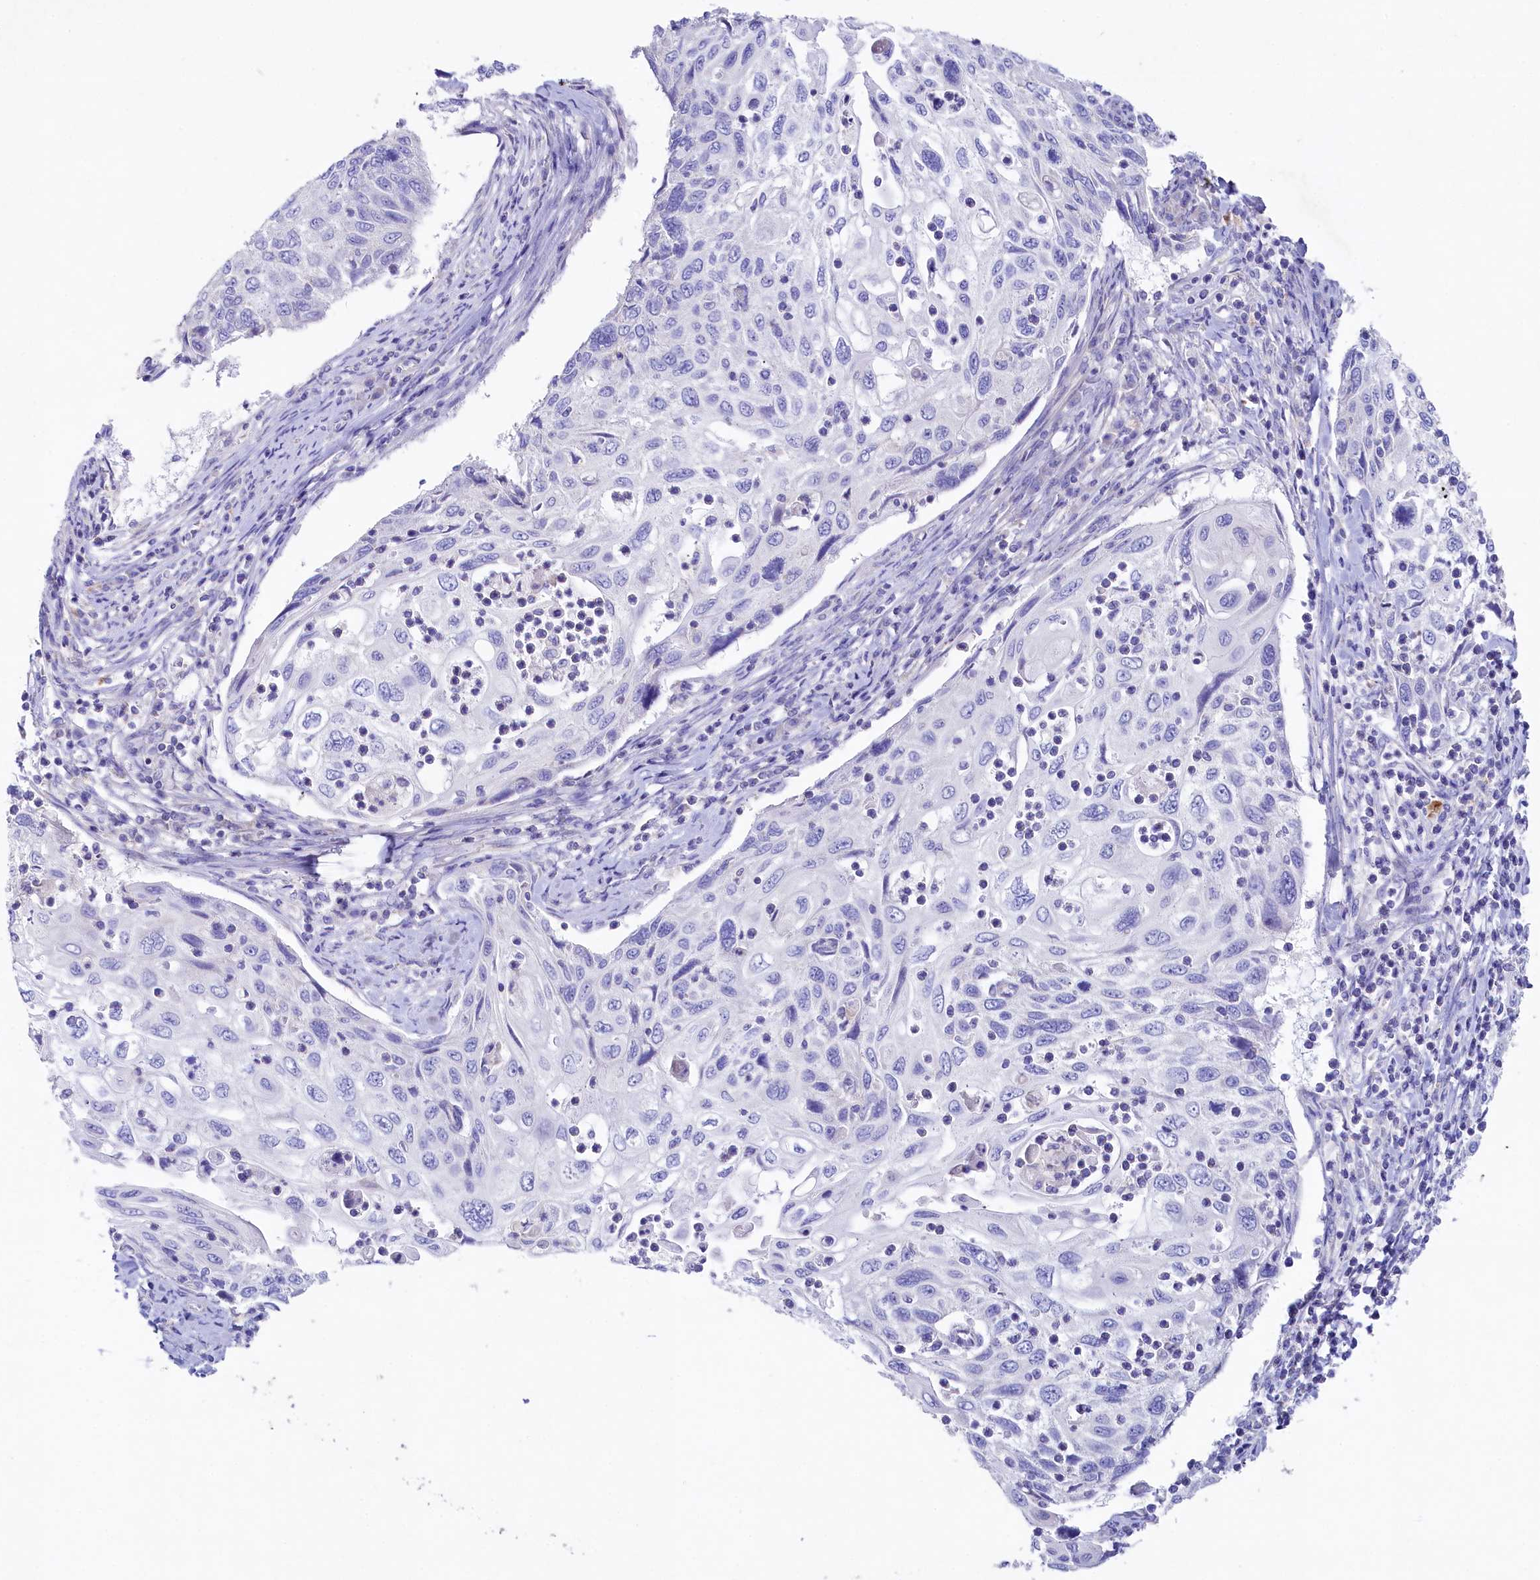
{"staining": {"intensity": "negative", "quantity": "none", "location": "none"}, "tissue": "cervical cancer", "cell_type": "Tumor cells", "image_type": "cancer", "snomed": [{"axis": "morphology", "description": "Squamous cell carcinoma, NOS"}, {"axis": "topography", "description": "Cervix"}], "caption": "Immunohistochemical staining of human cervical squamous cell carcinoma displays no significant expression in tumor cells. (Stains: DAB immunohistochemistry (IHC) with hematoxylin counter stain, Microscopy: brightfield microscopy at high magnification).", "gene": "VPS26B", "patient": {"sex": "female", "age": 70}}